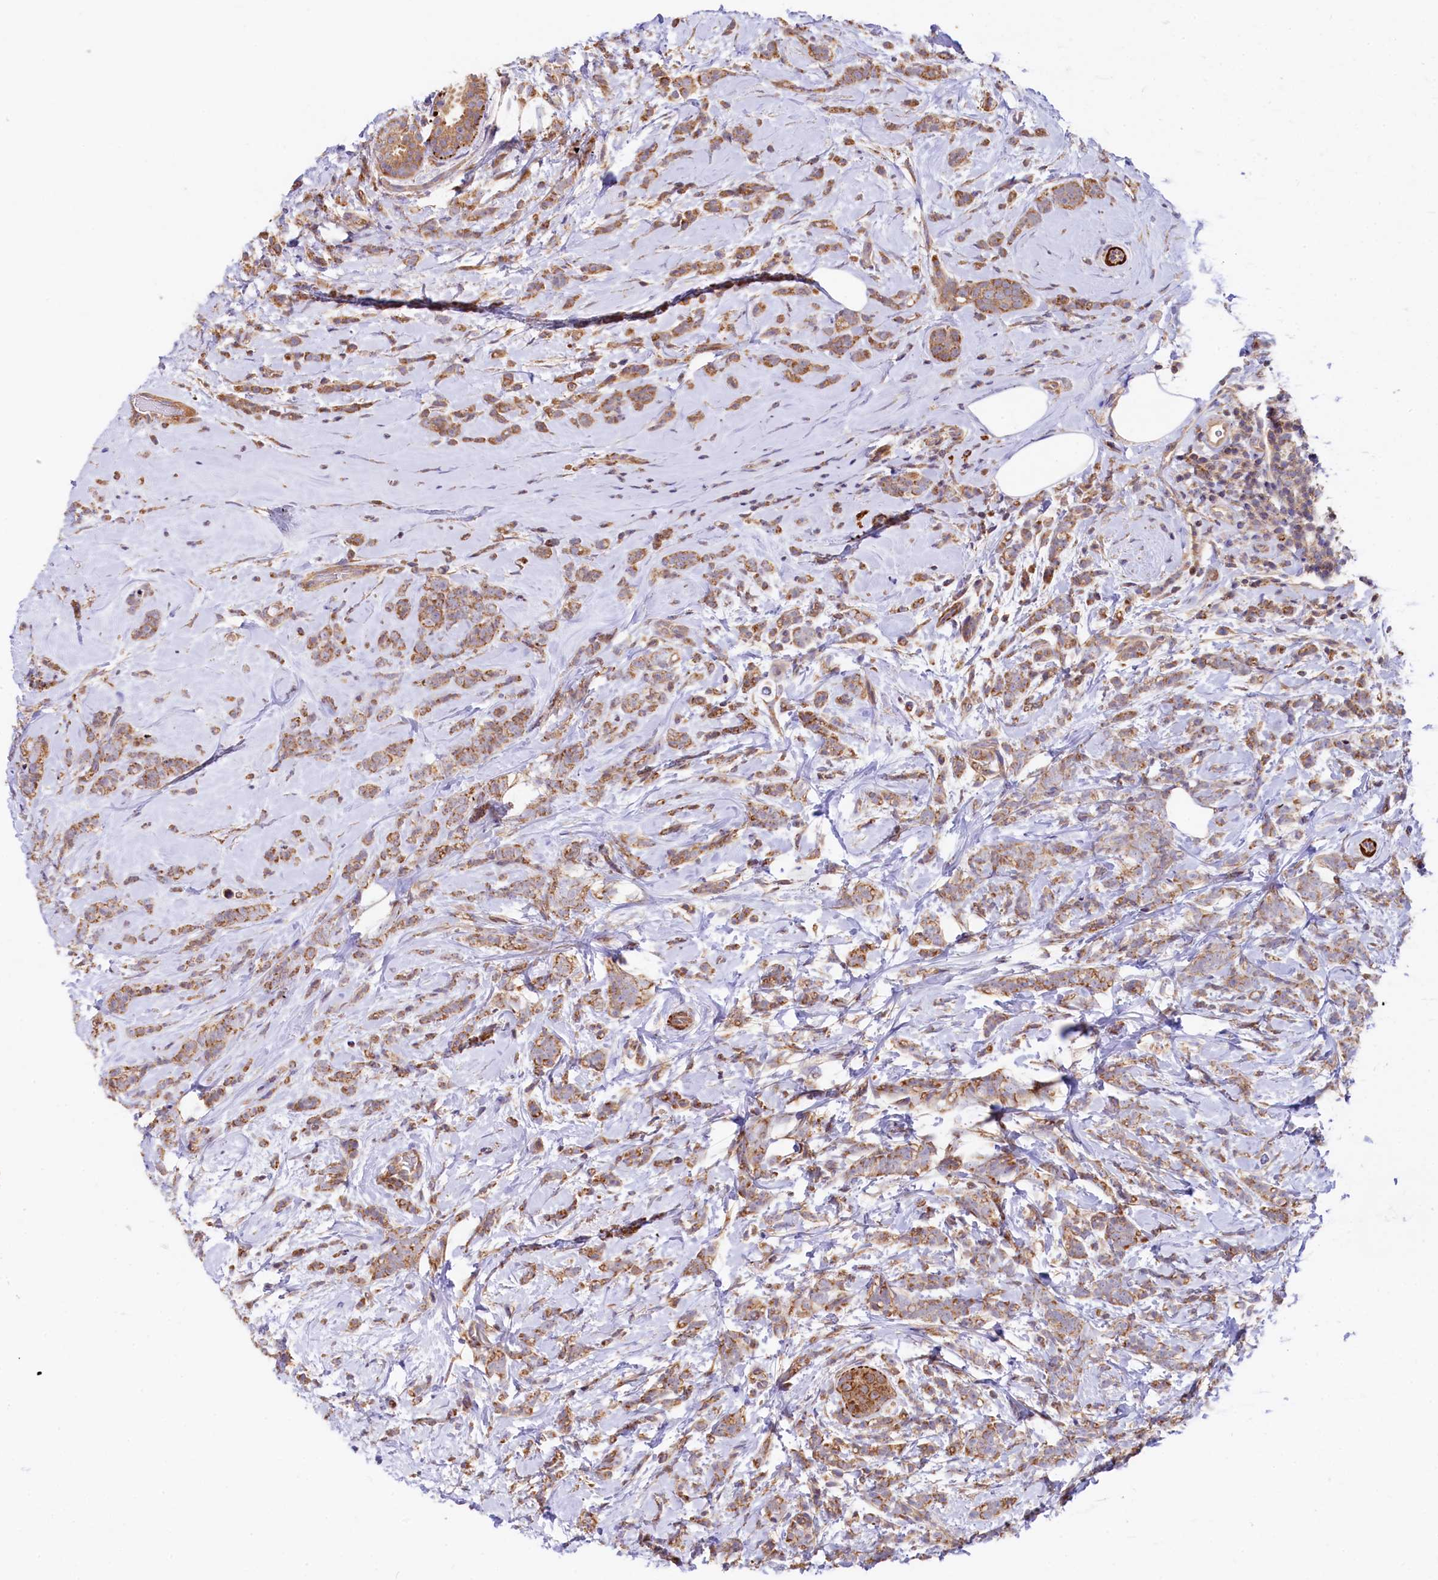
{"staining": {"intensity": "moderate", "quantity": ">75%", "location": "cytoplasmic/membranous"}, "tissue": "breast cancer", "cell_type": "Tumor cells", "image_type": "cancer", "snomed": [{"axis": "morphology", "description": "Lobular carcinoma"}, {"axis": "topography", "description": "Breast"}], "caption": "The histopathology image shows immunohistochemical staining of breast lobular carcinoma. There is moderate cytoplasmic/membranous staining is appreciated in about >75% of tumor cells.", "gene": "CIAO3", "patient": {"sex": "female", "age": 58}}